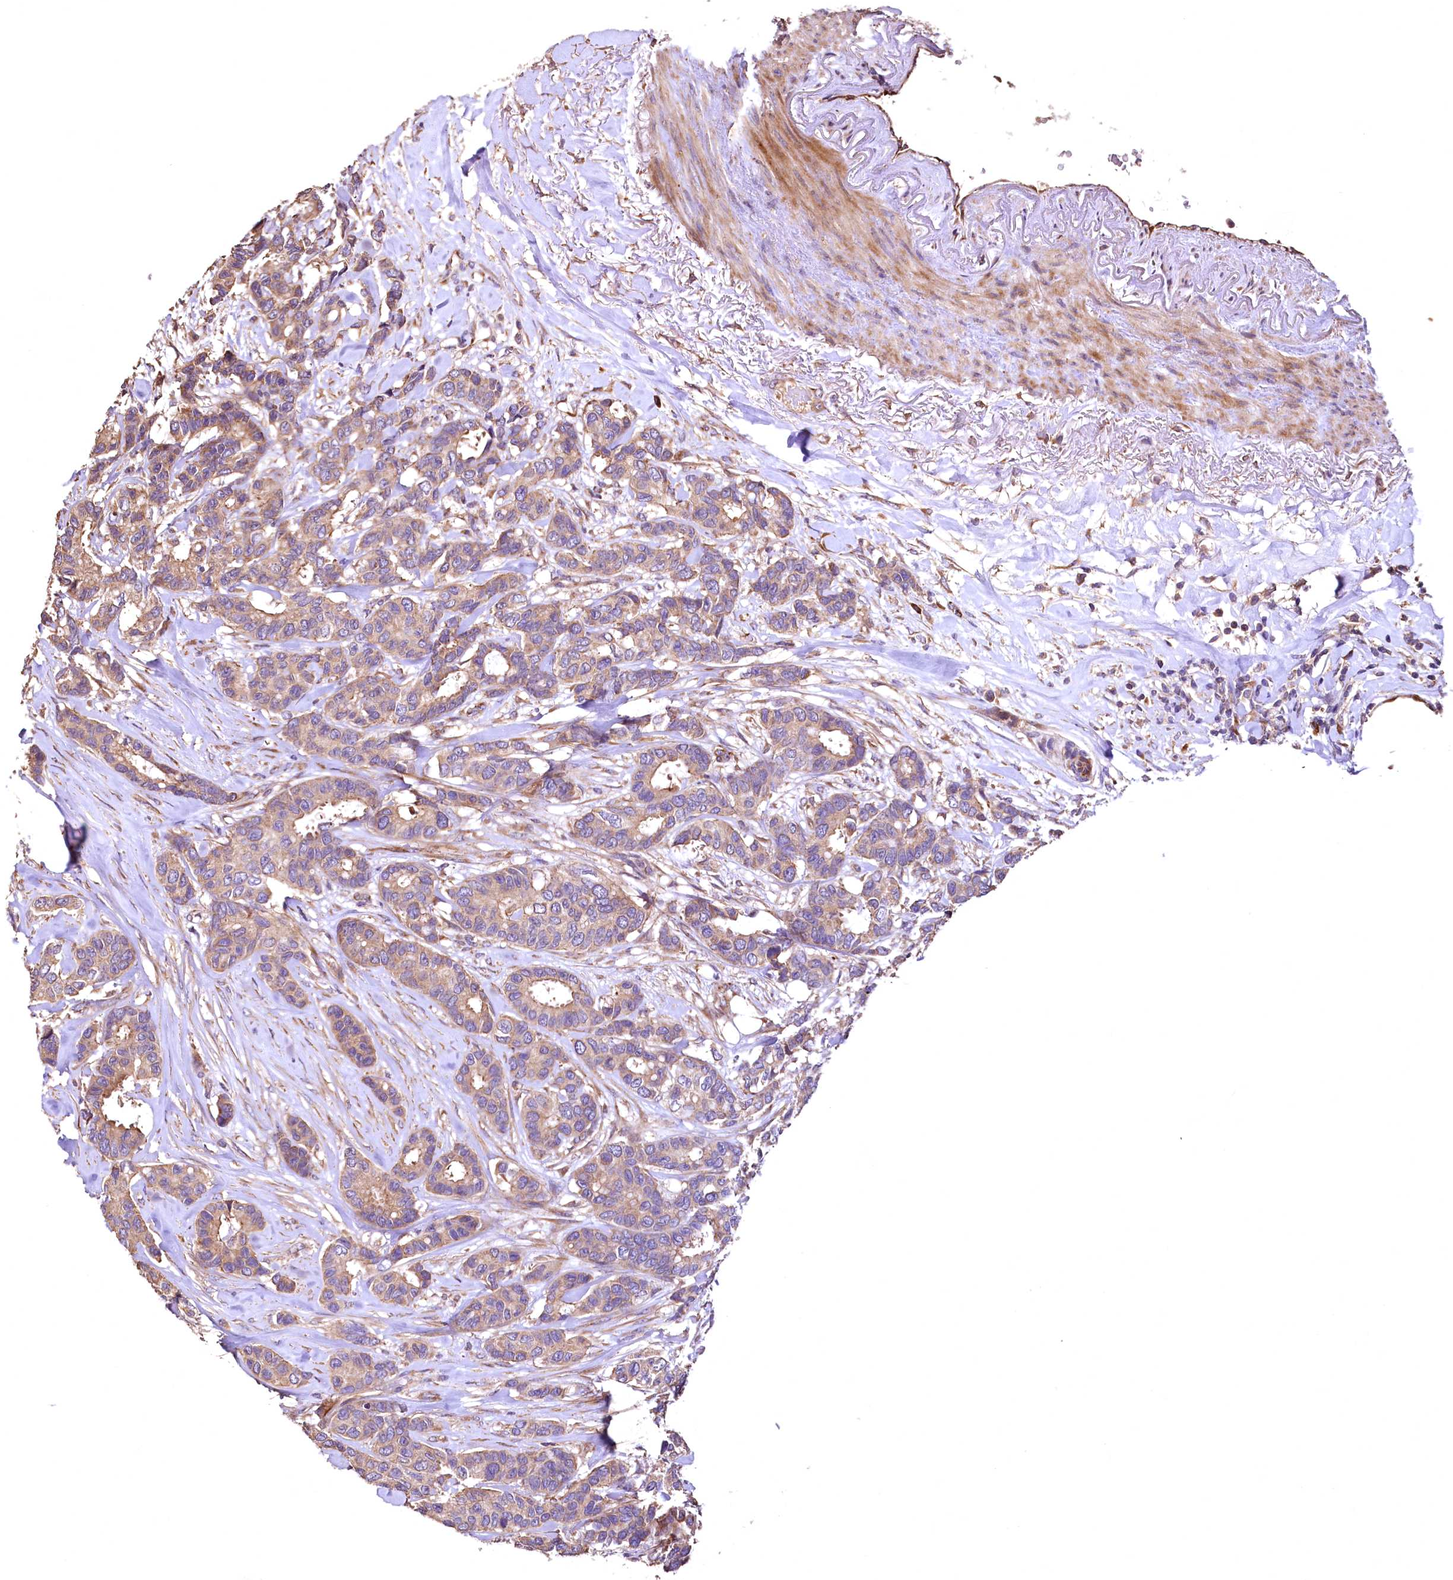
{"staining": {"intensity": "moderate", "quantity": ">75%", "location": "cytoplasmic/membranous"}, "tissue": "breast cancer", "cell_type": "Tumor cells", "image_type": "cancer", "snomed": [{"axis": "morphology", "description": "Duct carcinoma"}, {"axis": "topography", "description": "Breast"}], "caption": "DAB immunohistochemical staining of breast infiltrating ductal carcinoma demonstrates moderate cytoplasmic/membranous protein staining in approximately >75% of tumor cells.", "gene": "RASSF1", "patient": {"sex": "female", "age": 87}}